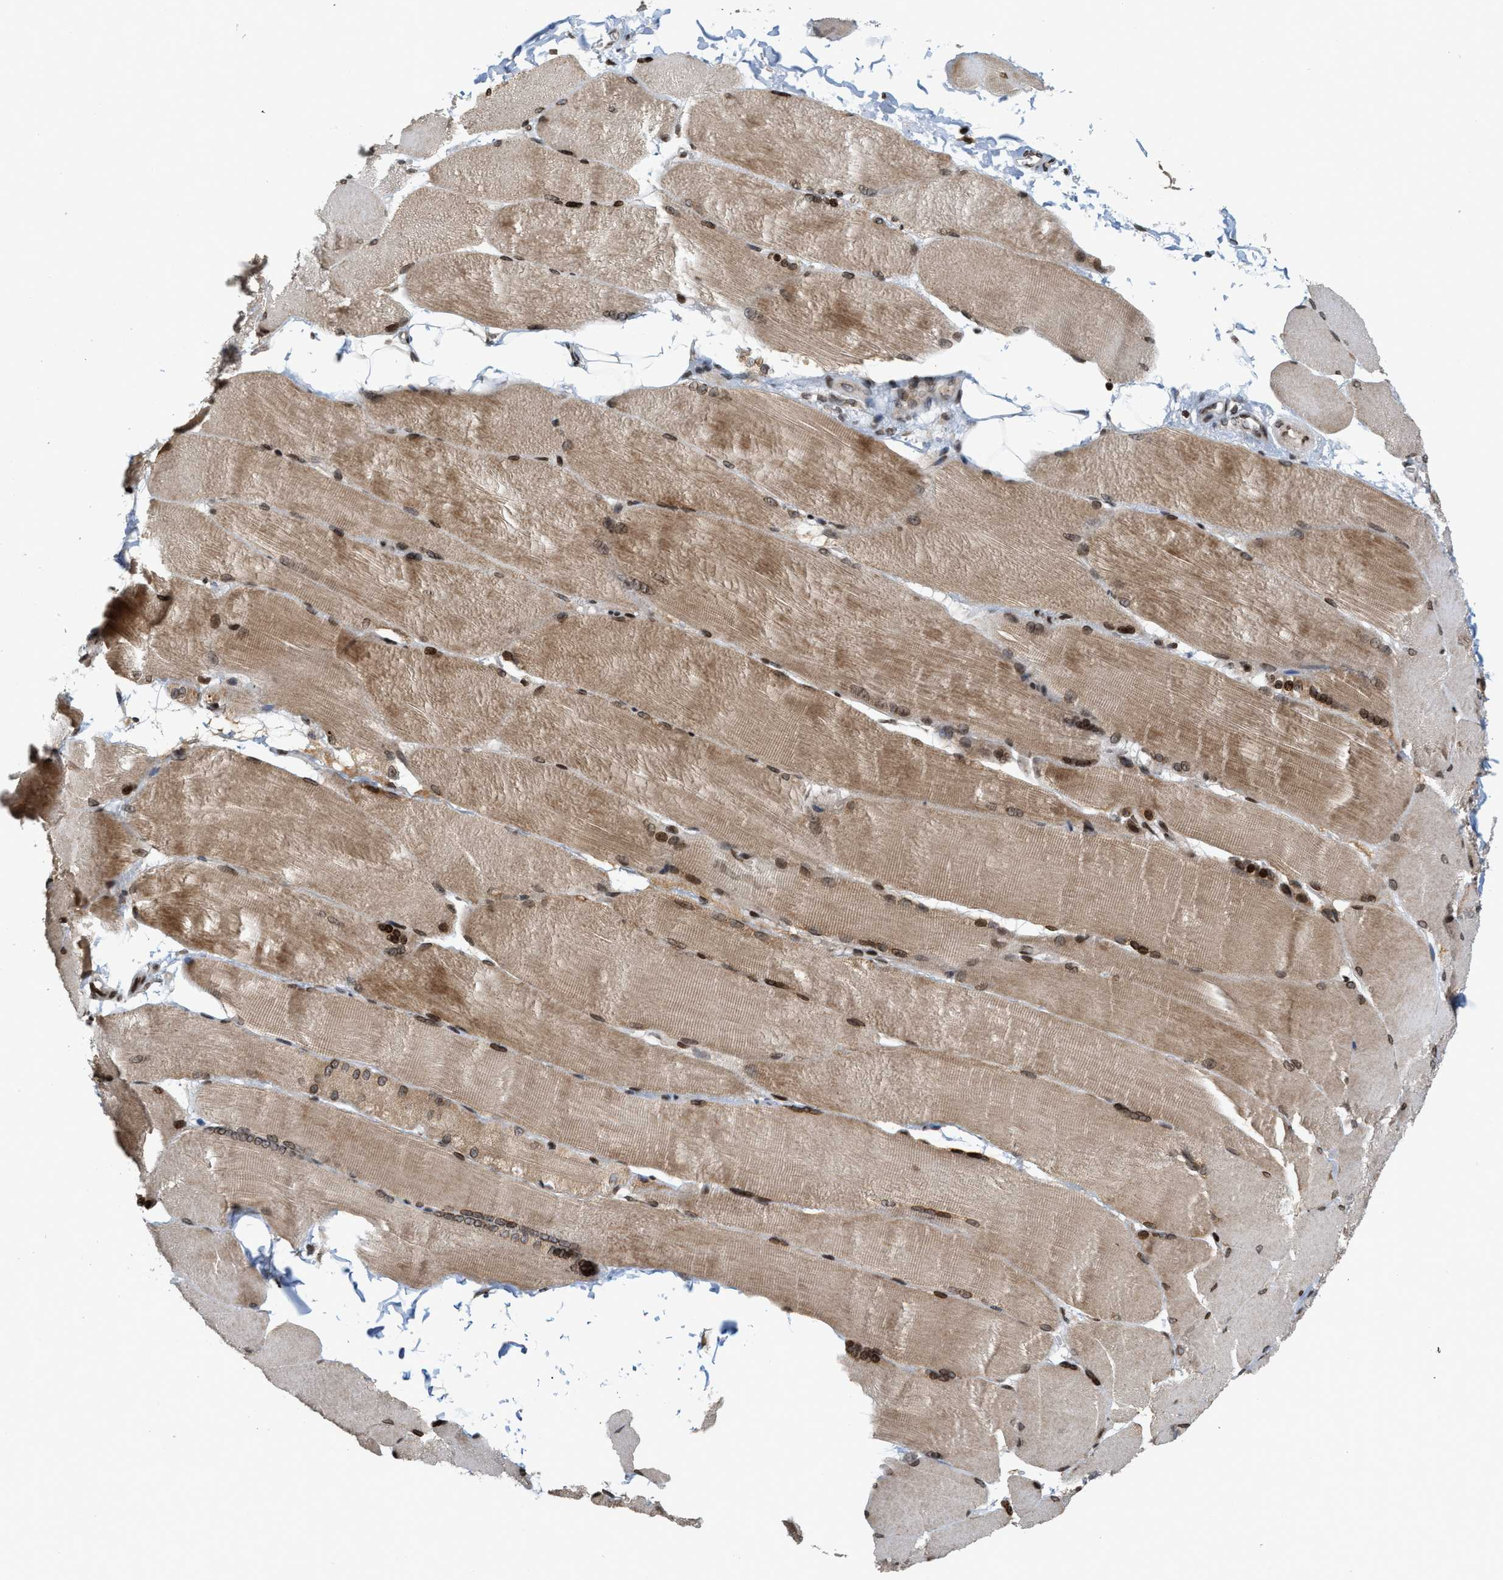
{"staining": {"intensity": "moderate", "quantity": ">75%", "location": "cytoplasmic/membranous,nuclear"}, "tissue": "skeletal muscle", "cell_type": "Myocytes", "image_type": "normal", "snomed": [{"axis": "morphology", "description": "Normal tissue, NOS"}, {"axis": "topography", "description": "Skin"}, {"axis": "topography", "description": "Skeletal muscle"}], "caption": "Myocytes demonstrate medium levels of moderate cytoplasmic/membranous,nuclear expression in approximately >75% of cells in unremarkable human skeletal muscle.", "gene": "PDZD2", "patient": {"sex": "male", "age": 83}}